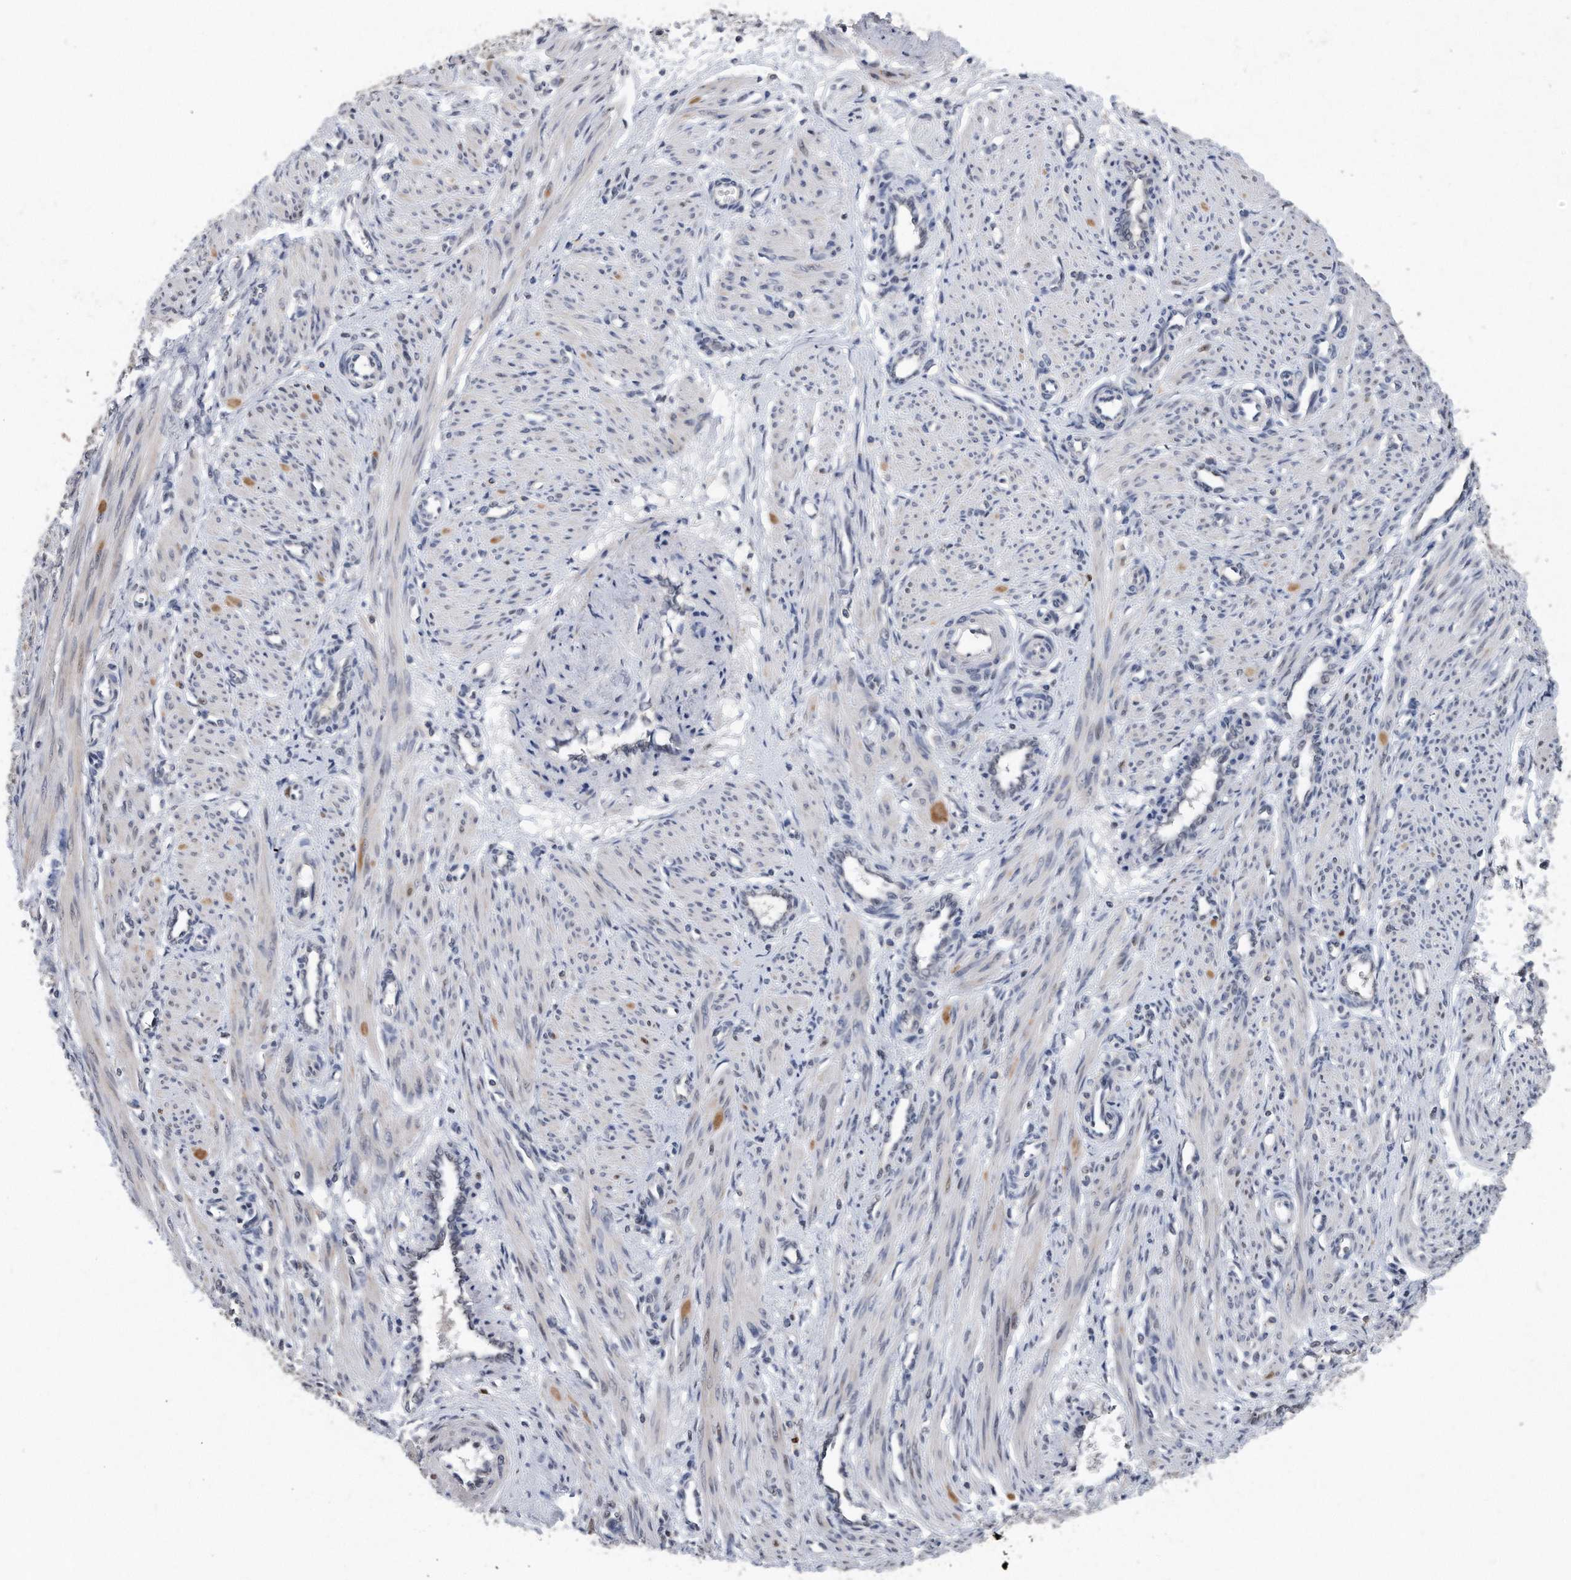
{"staining": {"intensity": "negative", "quantity": "none", "location": "none"}, "tissue": "smooth muscle", "cell_type": "Smooth muscle cells", "image_type": "normal", "snomed": [{"axis": "morphology", "description": "Normal tissue, NOS"}, {"axis": "topography", "description": "Endometrium"}], "caption": "High power microscopy micrograph of an IHC micrograph of unremarkable smooth muscle, revealing no significant staining in smooth muscle cells.", "gene": "PCNA", "patient": {"sex": "female", "age": 33}}